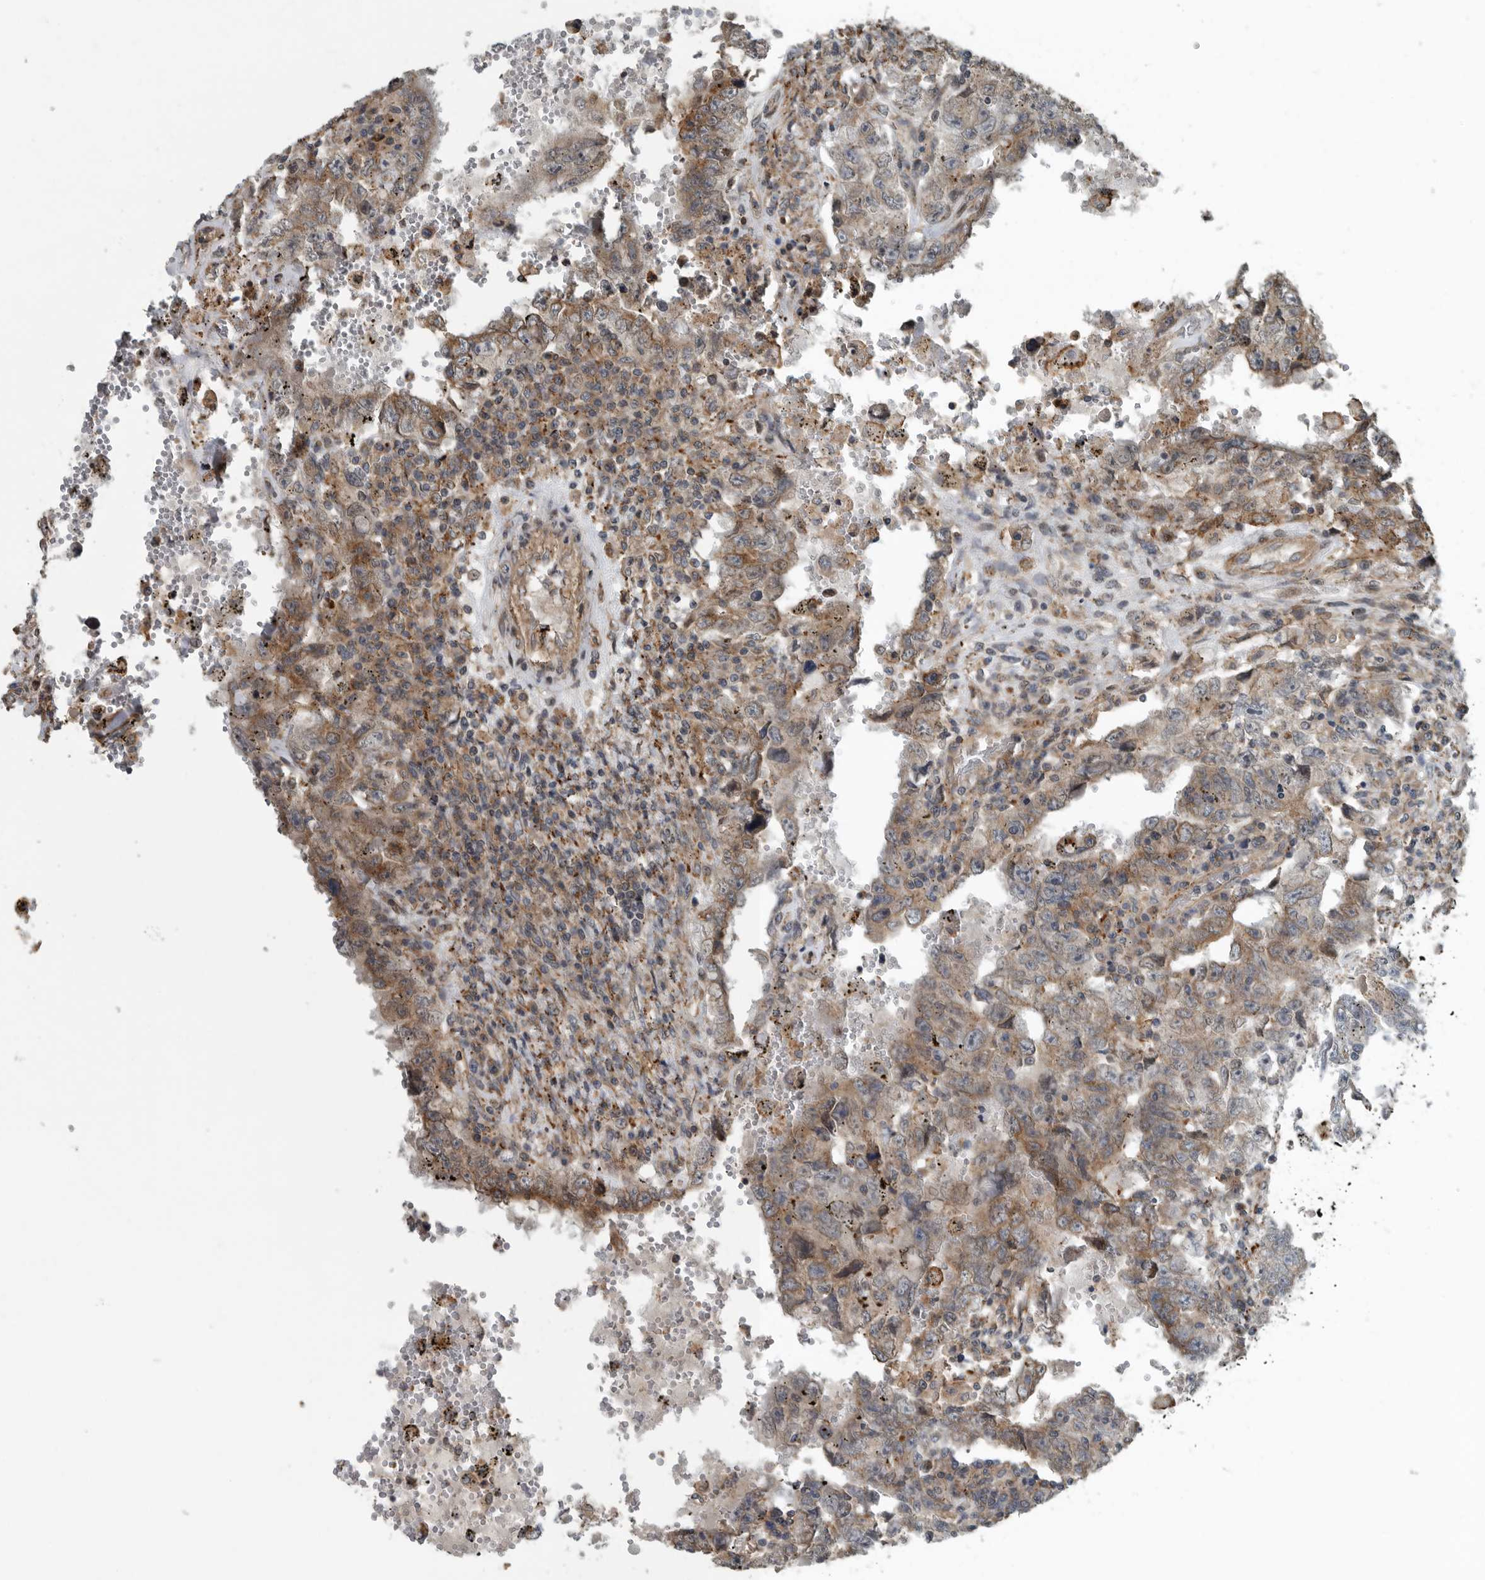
{"staining": {"intensity": "weak", "quantity": "<25%", "location": "cytoplasmic/membranous"}, "tissue": "testis cancer", "cell_type": "Tumor cells", "image_type": "cancer", "snomed": [{"axis": "morphology", "description": "Carcinoma, Embryonal, NOS"}, {"axis": "topography", "description": "Testis"}], "caption": "Tumor cells show no significant protein expression in embryonal carcinoma (testis).", "gene": "AMFR", "patient": {"sex": "male", "age": 26}}